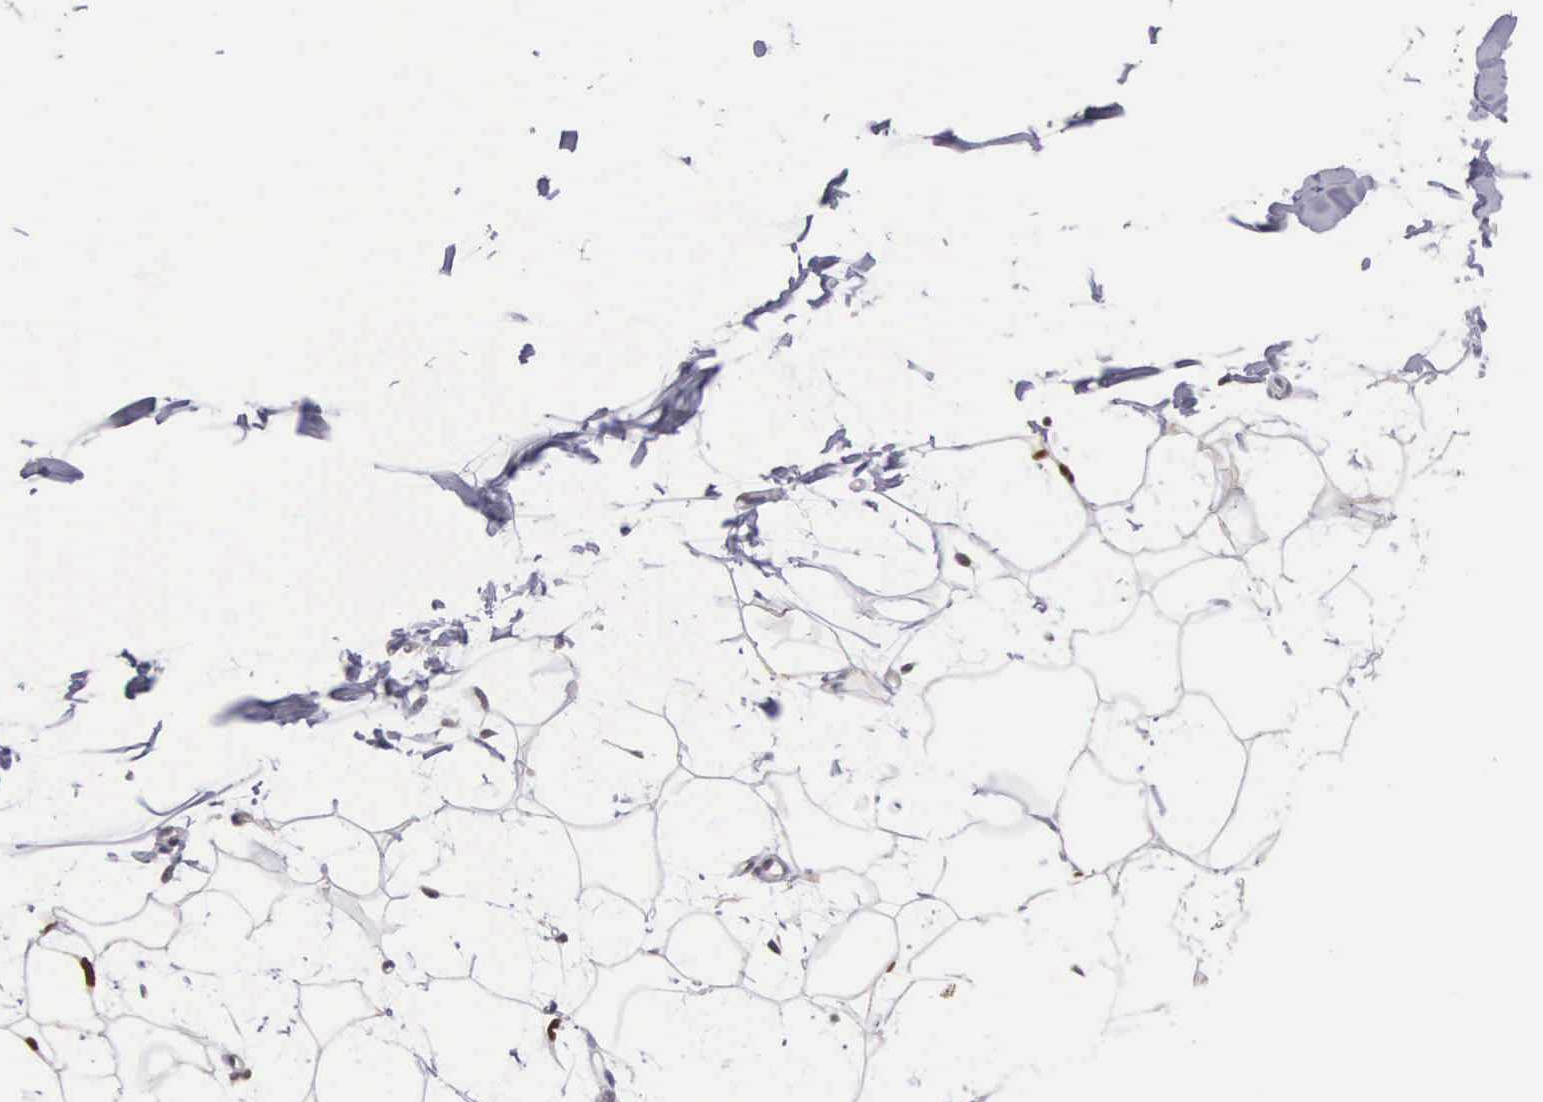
{"staining": {"intensity": "negative", "quantity": "none", "location": "none"}, "tissue": "adipose tissue", "cell_type": "Adipocytes", "image_type": "normal", "snomed": [{"axis": "morphology", "description": "Normal tissue, NOS"}, {"axis": "topography", "description": "Breast"}], "caption": "IHC image of normal adipose tissue stained for a protein (brown), which demonstrates no staining in adipocytes.", "gene": "GRK3", "patient": {"sex": "female", "age": 45}}